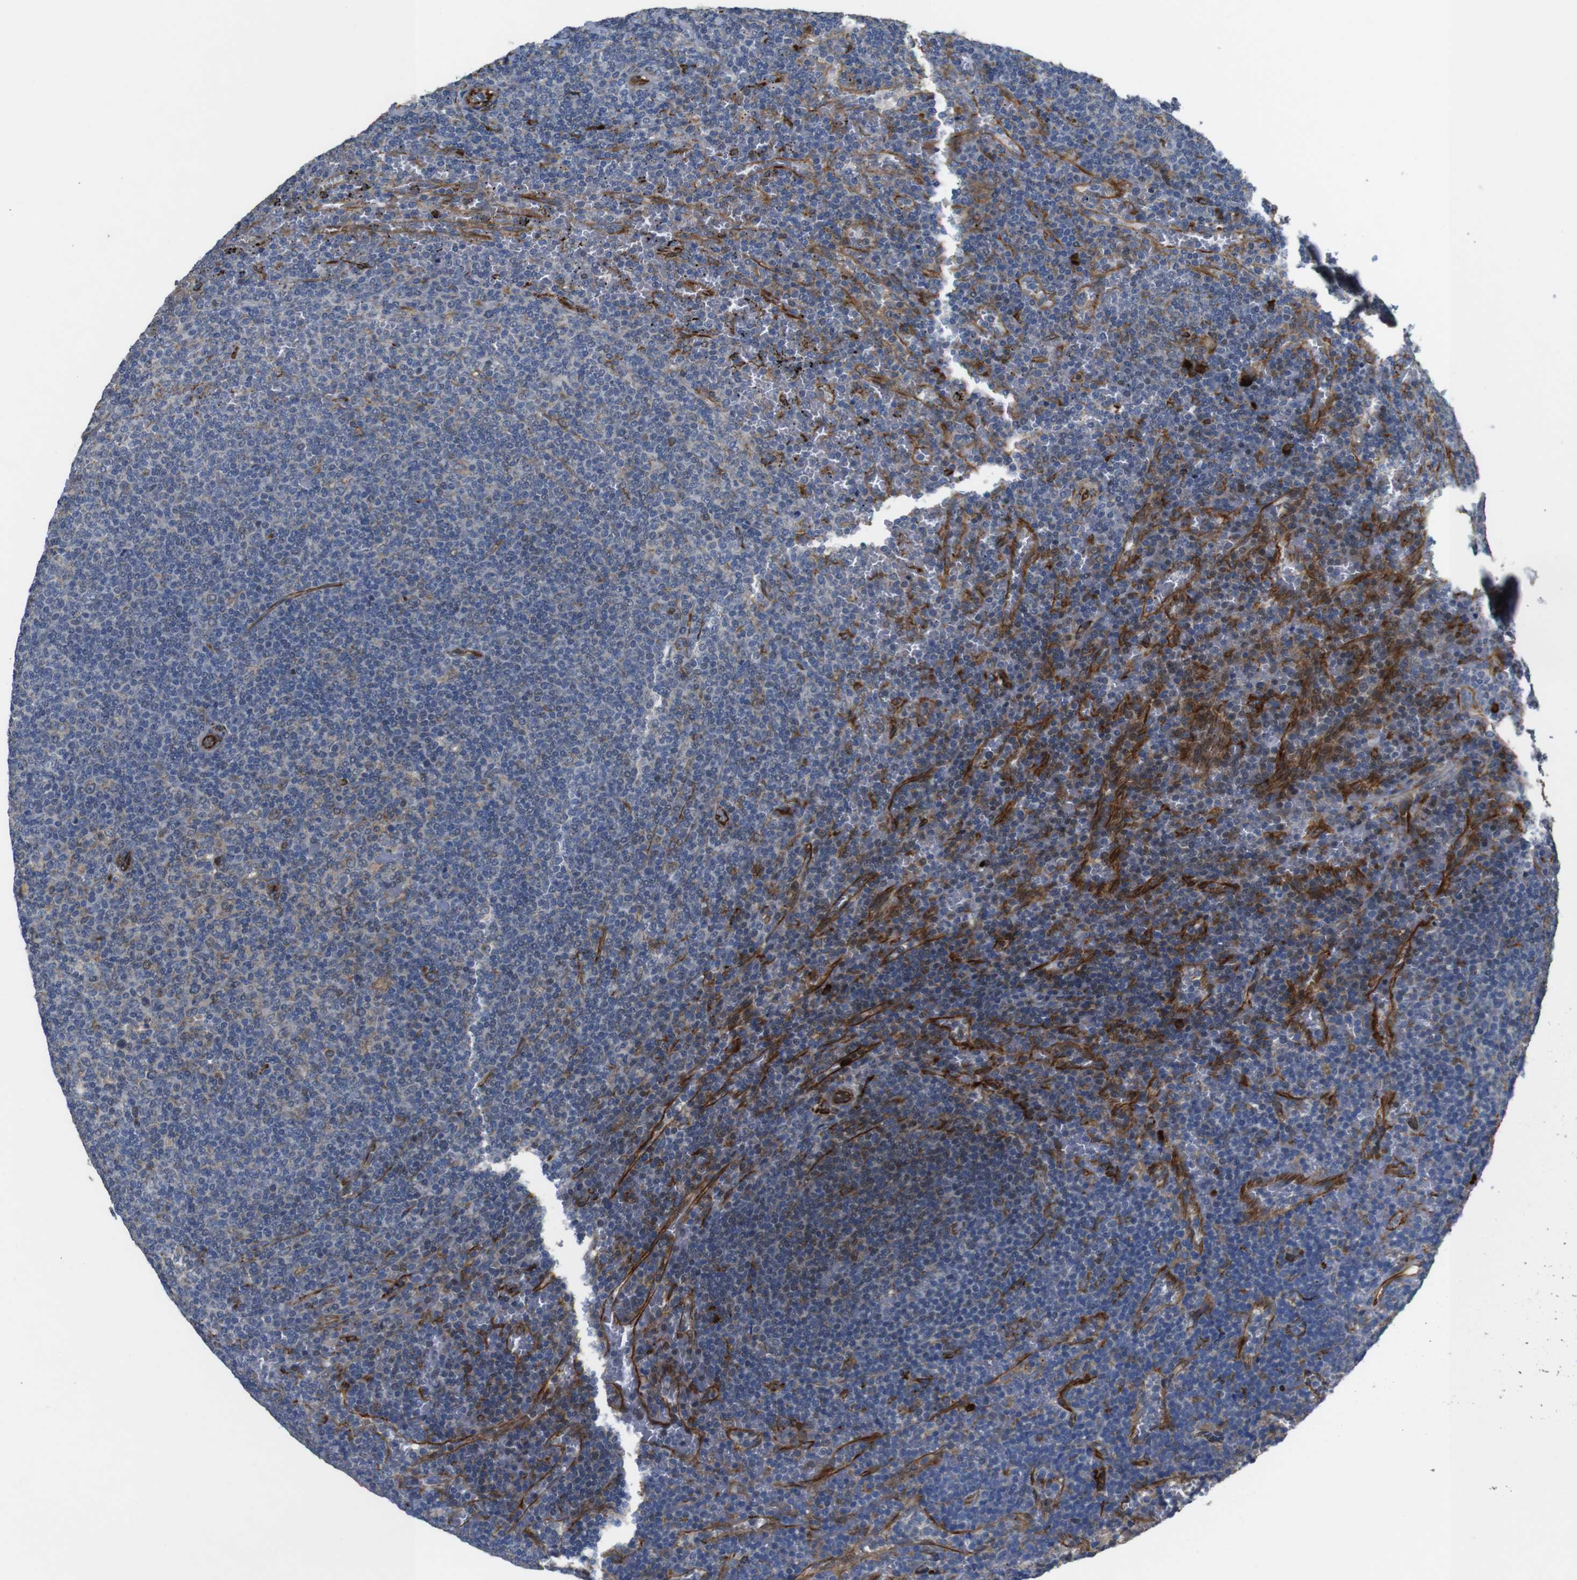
{"staining": {"intensity": "weak", "quantity": "<25%", "location": "cytoplasmic/membranous"}, "tissue": "lymphoma", "cell_type": "Tumor cells", "image_type": "cancer", "snomed": [{"axis": "morphology", "description": "Malignant lymphoma, non-Hodgkin's type, Low grade"}, {"axis": "topography", "description": "Spleen"}], "caption": "This is a histopathology image of immunohistochemistry (IHC) staining of malignant lymphoma, non-Hodgkin's type (low-grade), which shows no staining in tumor cells.", "gene": "UBE2G2", "patient": {"sex": "female", "age": 50}}